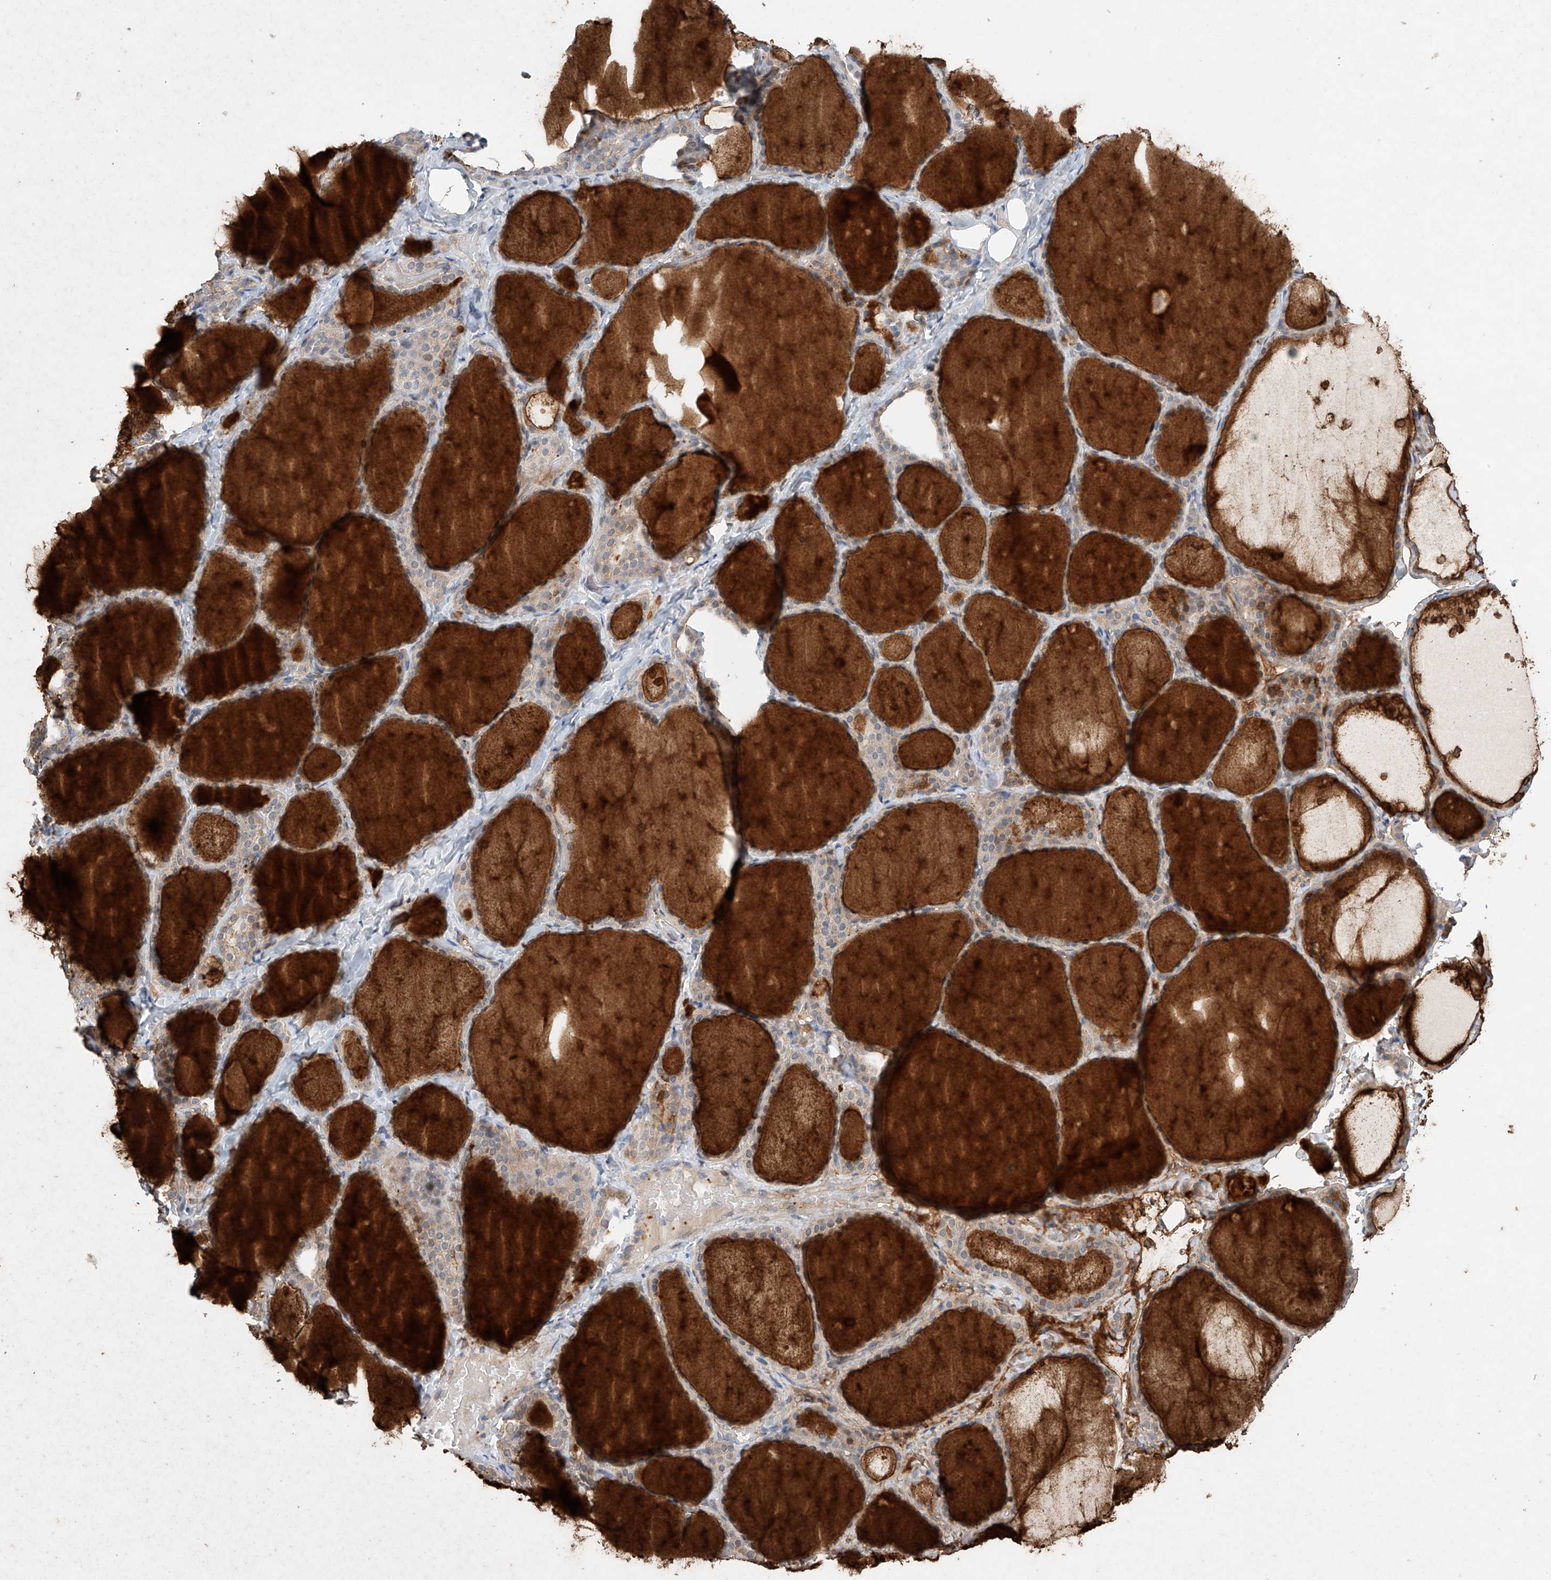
{"staining": {"intensity": "strong", "quantity": "<25%", "location": "cytoplasmic/membranous"}, "tissue": "thyroid gland", "cell_type": "Glandular cells", "image_type": "normal", "snomed": [{"axis": "morphology", "description": "Normal tissue, NOS"}, {"axis": "topography", "description": "Thyroid gland"}], "caption": "An immunohistochemistry (IHC) image of normal tissue is shown. Protein staining in brown shows strong cytoplasmic/membranous positivity in thyroid gland within glandular cells. The staining was performed using DAB, with brown indicating positive protein expression. Nuclei are stained blue with hematoxylin.", "gene": "ZFHX2", "patient": {"sex": "female", "age": 44}}